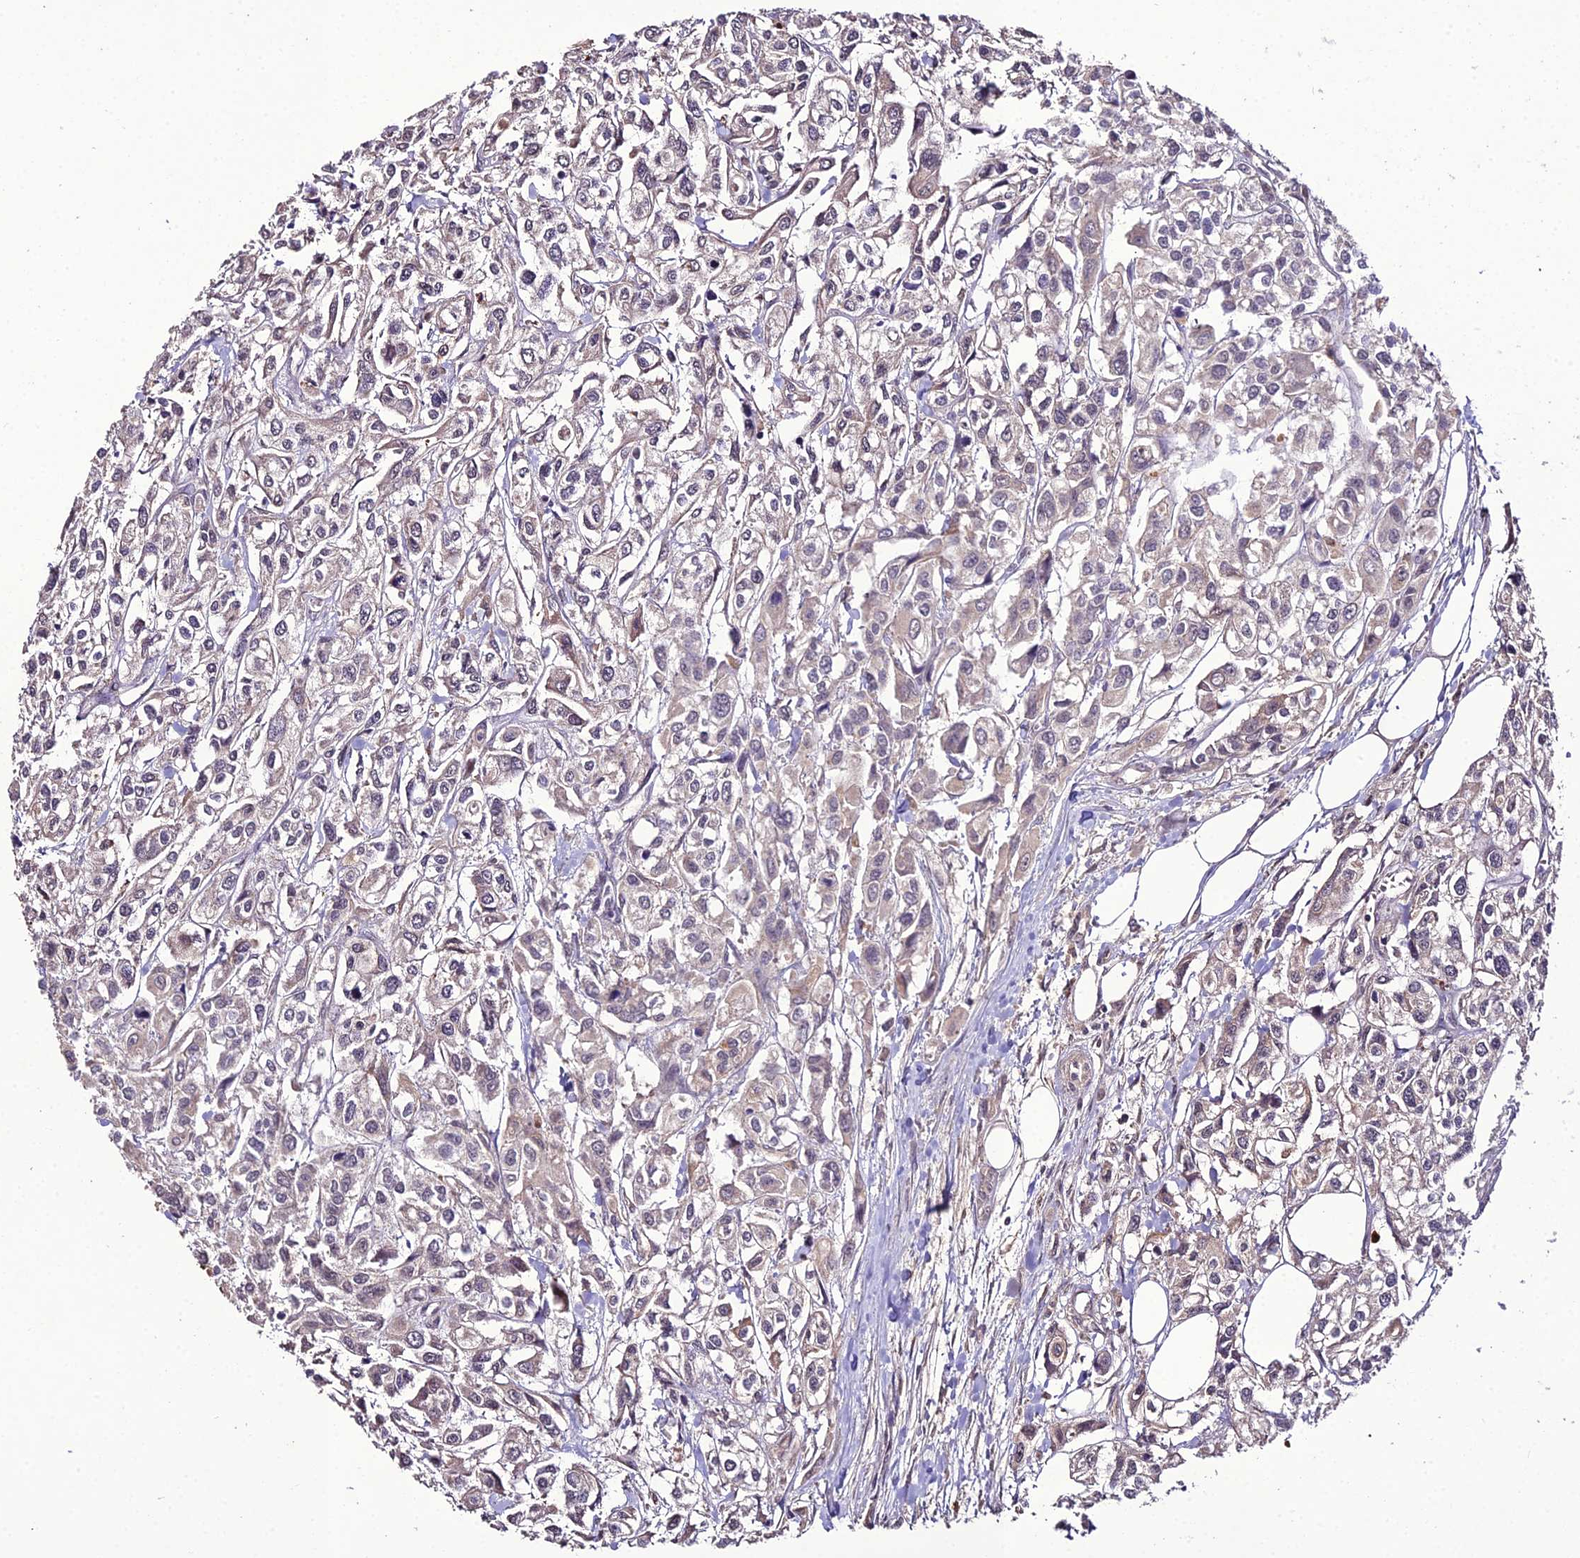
{"staining": {"intensity": "negative", "quantity": "none", "location": "none"}, "tissue": "urothelial cancer", "cell_type": "Tumor cells", "image_type": "cancer", "snomed": [{"axis": "morphology", "description": "Urothelial carcinoma, High grade"}, {"axis": "topography", "description": "Urinary bladder"}], "caption": "A histopathology image of human urothelial cancer is negative for staining in tumor cells. (DAB (3,3'-diaminobenzidine) IHC visualized using brightfield microscopy, high magnification).", "gene": "KCTD16", "patient": {"sex": "male", "age": 67}}